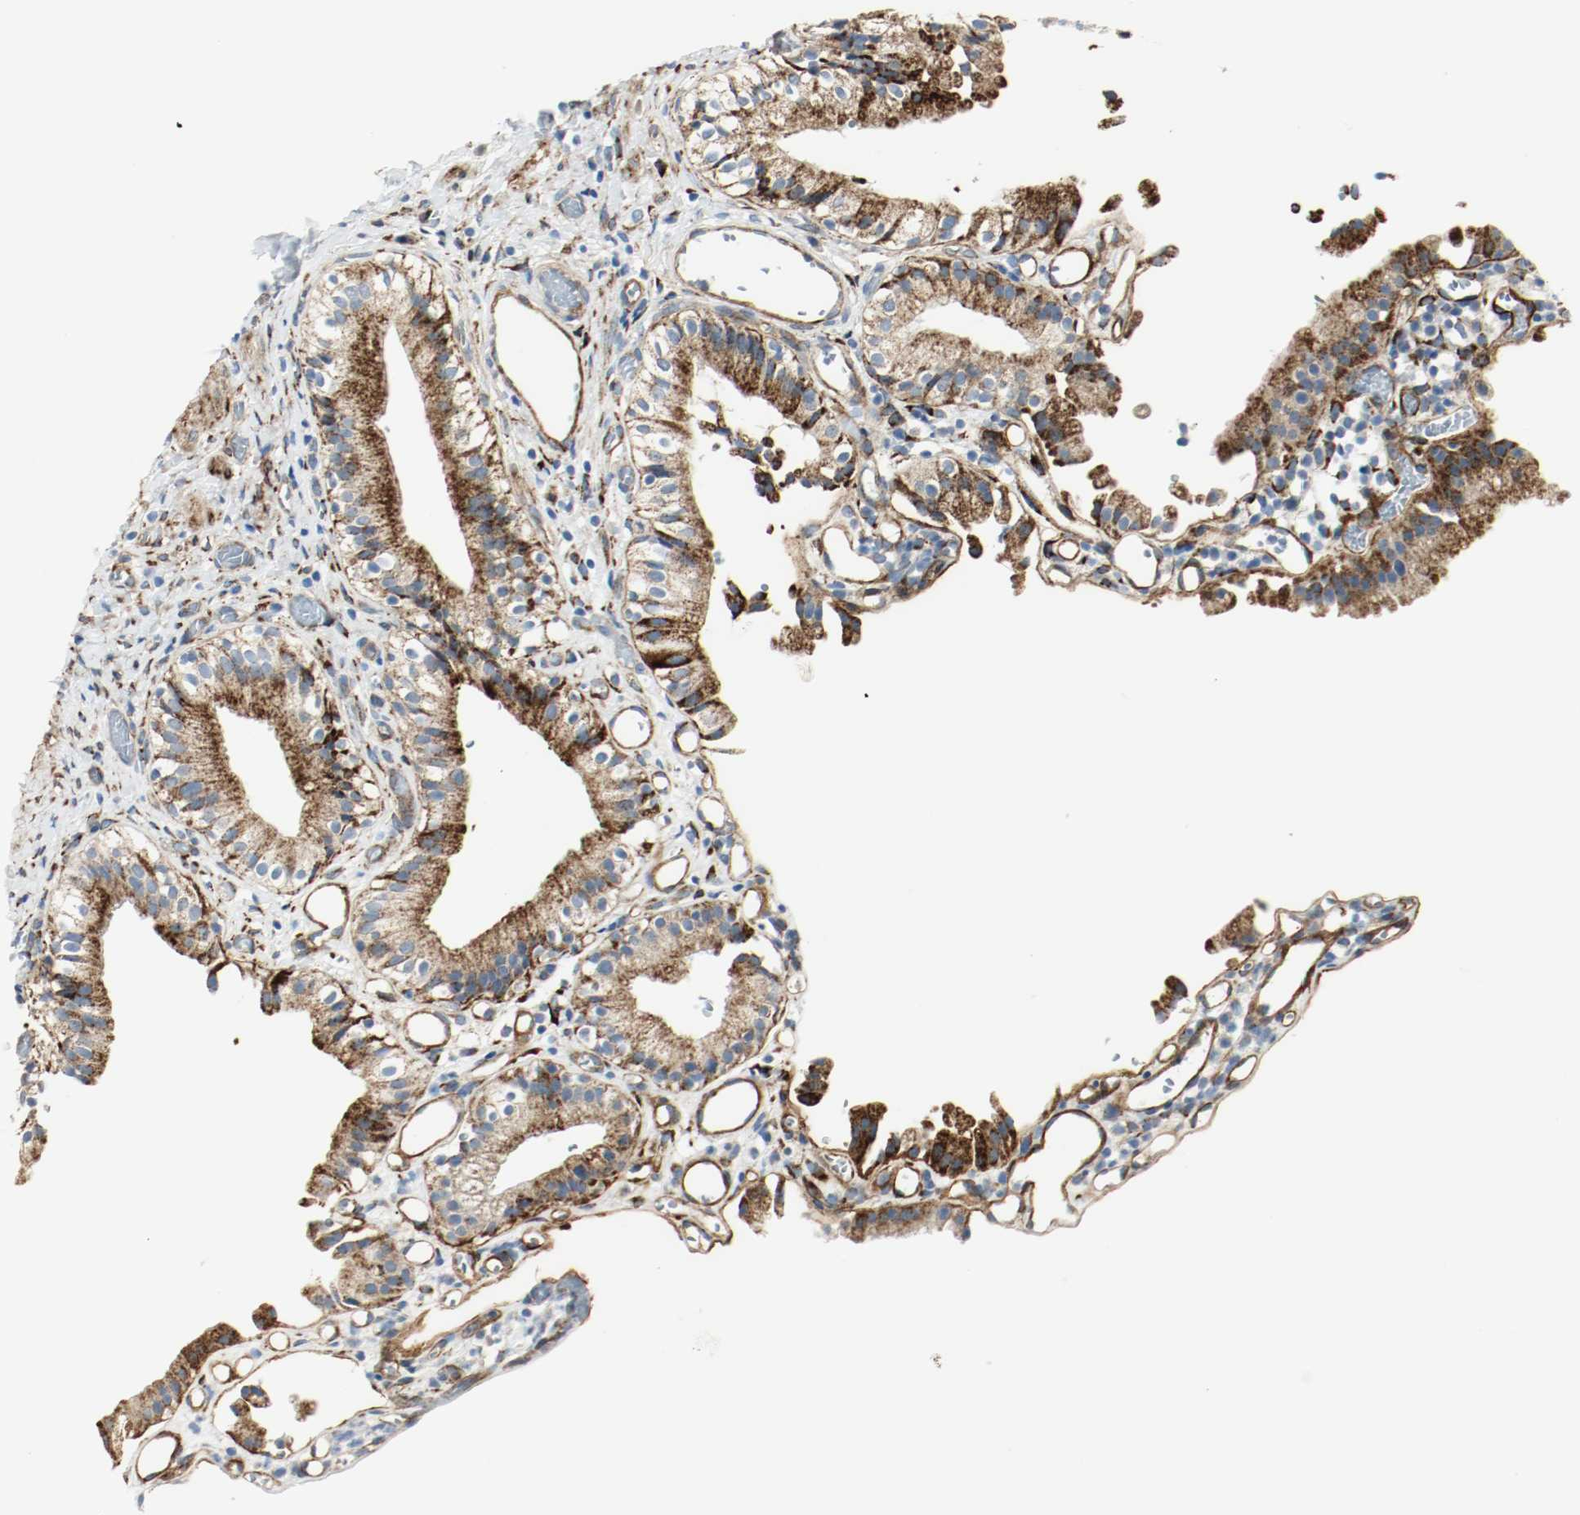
{"staining": {"intensity": "strong", "quantity": ">75%", "location": "cytoplasmic/membranous"}, "tissue": "gallbladder", "cell_type": "Glandular cells", "image_type": "normal", "snomed": [{"axis": "morphology", "description": "Normal tissue, NOS"}, {"axis": "topography", "description": "Gallbladder"}], "caption": "Immunohistochemical staining of normal human gallbladder displays >75% levels of strong cytoplasmic/membranous protein positivity in approximately >75% of glandular cells.", "gene": "LAMB1", "patient": {"sex": "male", "age": 65}}